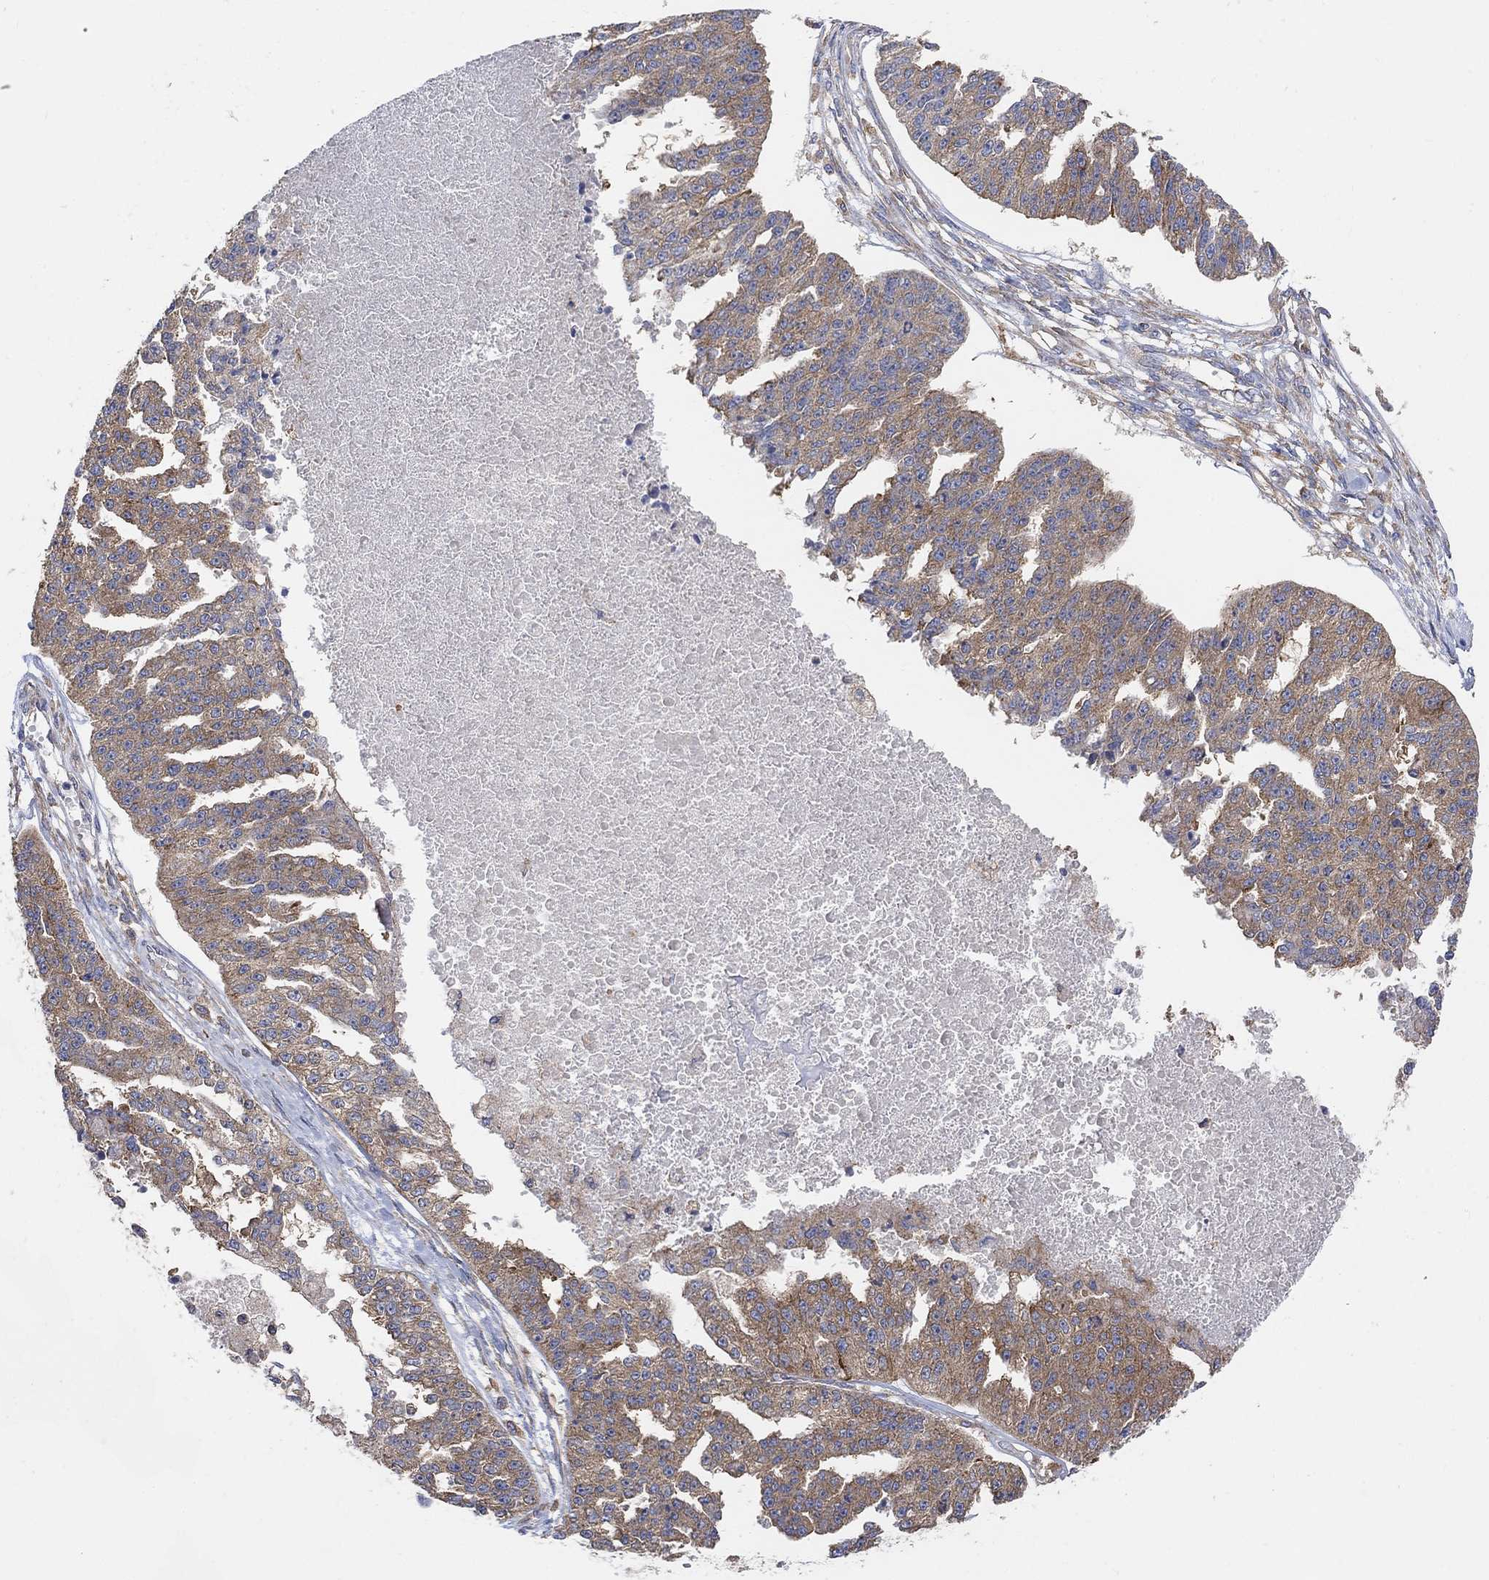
{"staining": {"intensity": "moderate", "quantity": "25%-75%", "location": "cytoplasmic/membranous"}, "tissue": "ovarian cancer", "cell_type": "Tumor cells", "image_type": "cancer", "snomed": [{"axis": "morphology", "description": "Cystadenocarcinoma, serous, NOS"}, {"axis": "topography", "description": "Ovary"}], "caption": "Moderate cytoplasmic/membranous protein positivity is appreciated in about 25%-75% of tumor cells in serous cystadenocarcinoma (ovarian).", "gene": "BLOC1S3", "patient": {"sex": "female", "age": 58}}